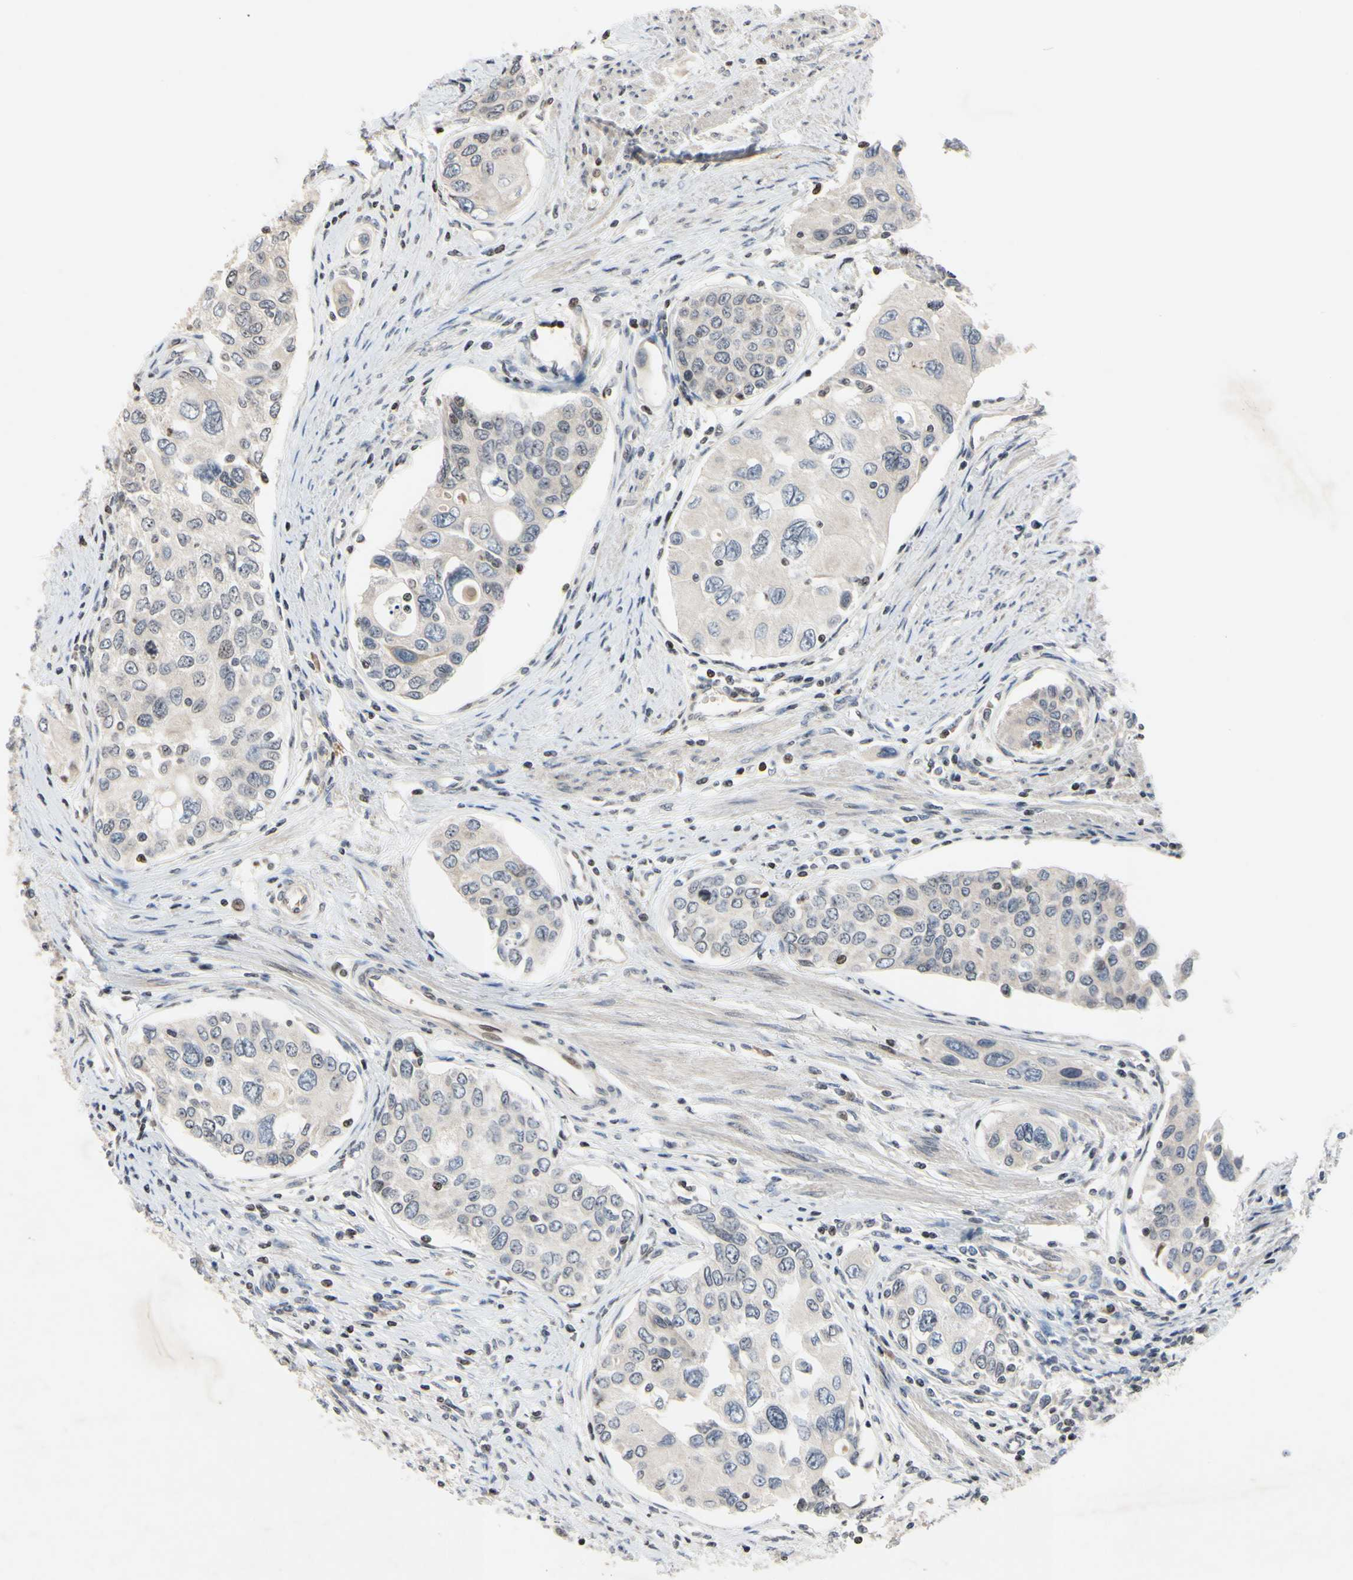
{"staining": {"intensity": "negative", "quantity": "none", "location": "none"}, "tissue": "urothelial cancer", "cell_type": "Tumor cells", "image_type": "cancer", "snomed": [{"axis": "morphology", "description": "Urothelial carcinoma, High grade"}, {"axis": "topography", "description": "Urinary bladder"}], "caption": "High power microscopy photomicrograph of an immunohistochemistry image of high-grade urothelial carcinoma, revealing no significant expression in tumor cells.", "gene": "ARG1", "patient": {"sex": "female", "age": 56}}